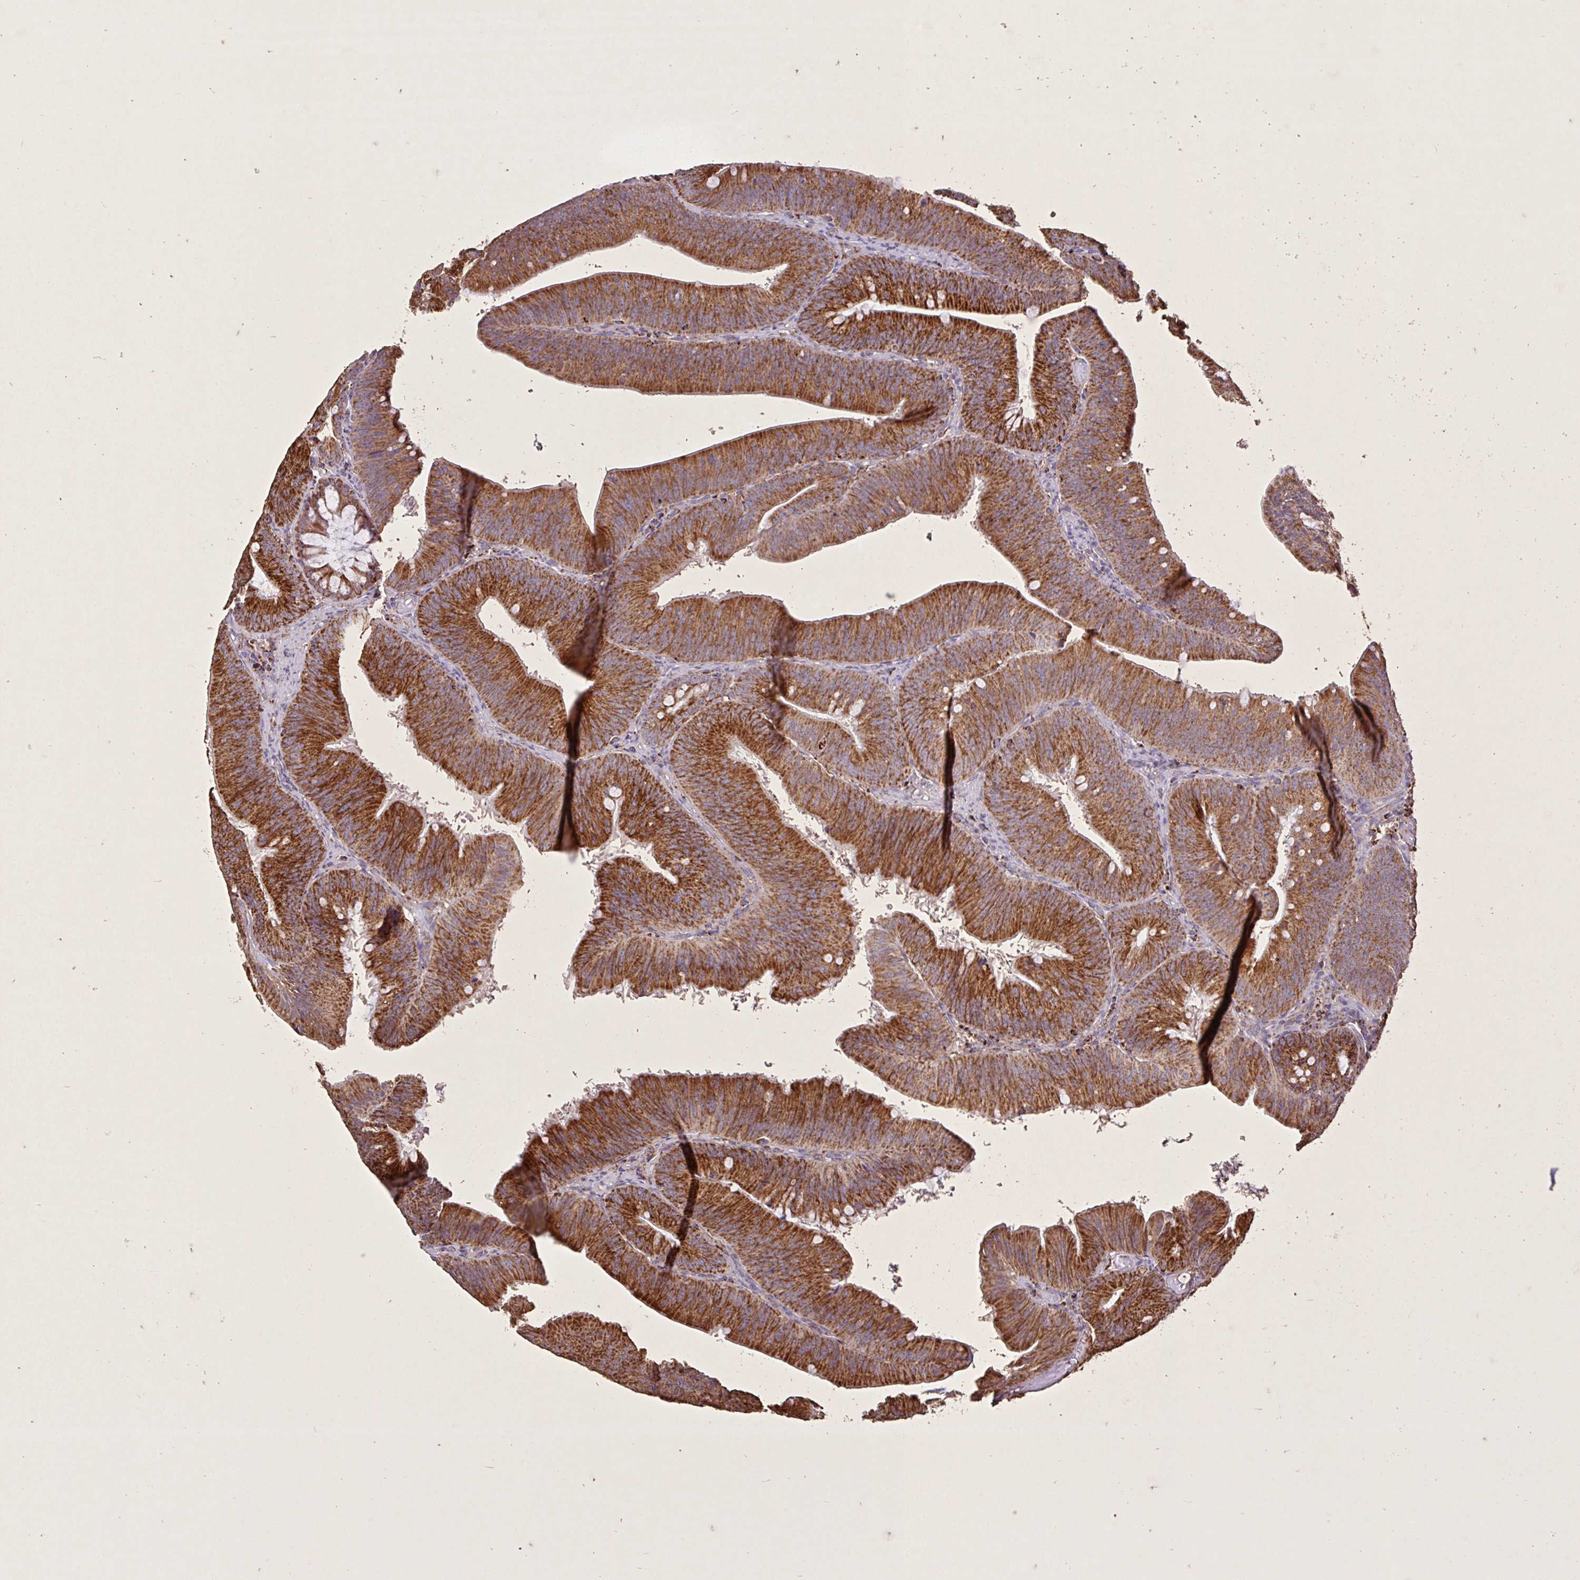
{"staining": {"intensity": "strong", "quantity": ">75%", "location": "cytoplasmic/membranous"}, "tissue": "colorectal cancer", "cell_type": "Tumor cells", "image_type": "cancer", "snomed": [{"axis": "morphology", "description": "Adenocarcinoma, NOS"}, {"axis": "topography", "description": "Colon"}], "caption": "IHC of human adenocarcinoma (colorectal) demonstrates high levels of strong cytoplasmic/membranous expression in approximately >75% of tumor cells. (brown staining indicates protein expression, while blue staining denotes nuclei).", "gene": "AGK", "patient": {"sex": "male", "age": 84}}